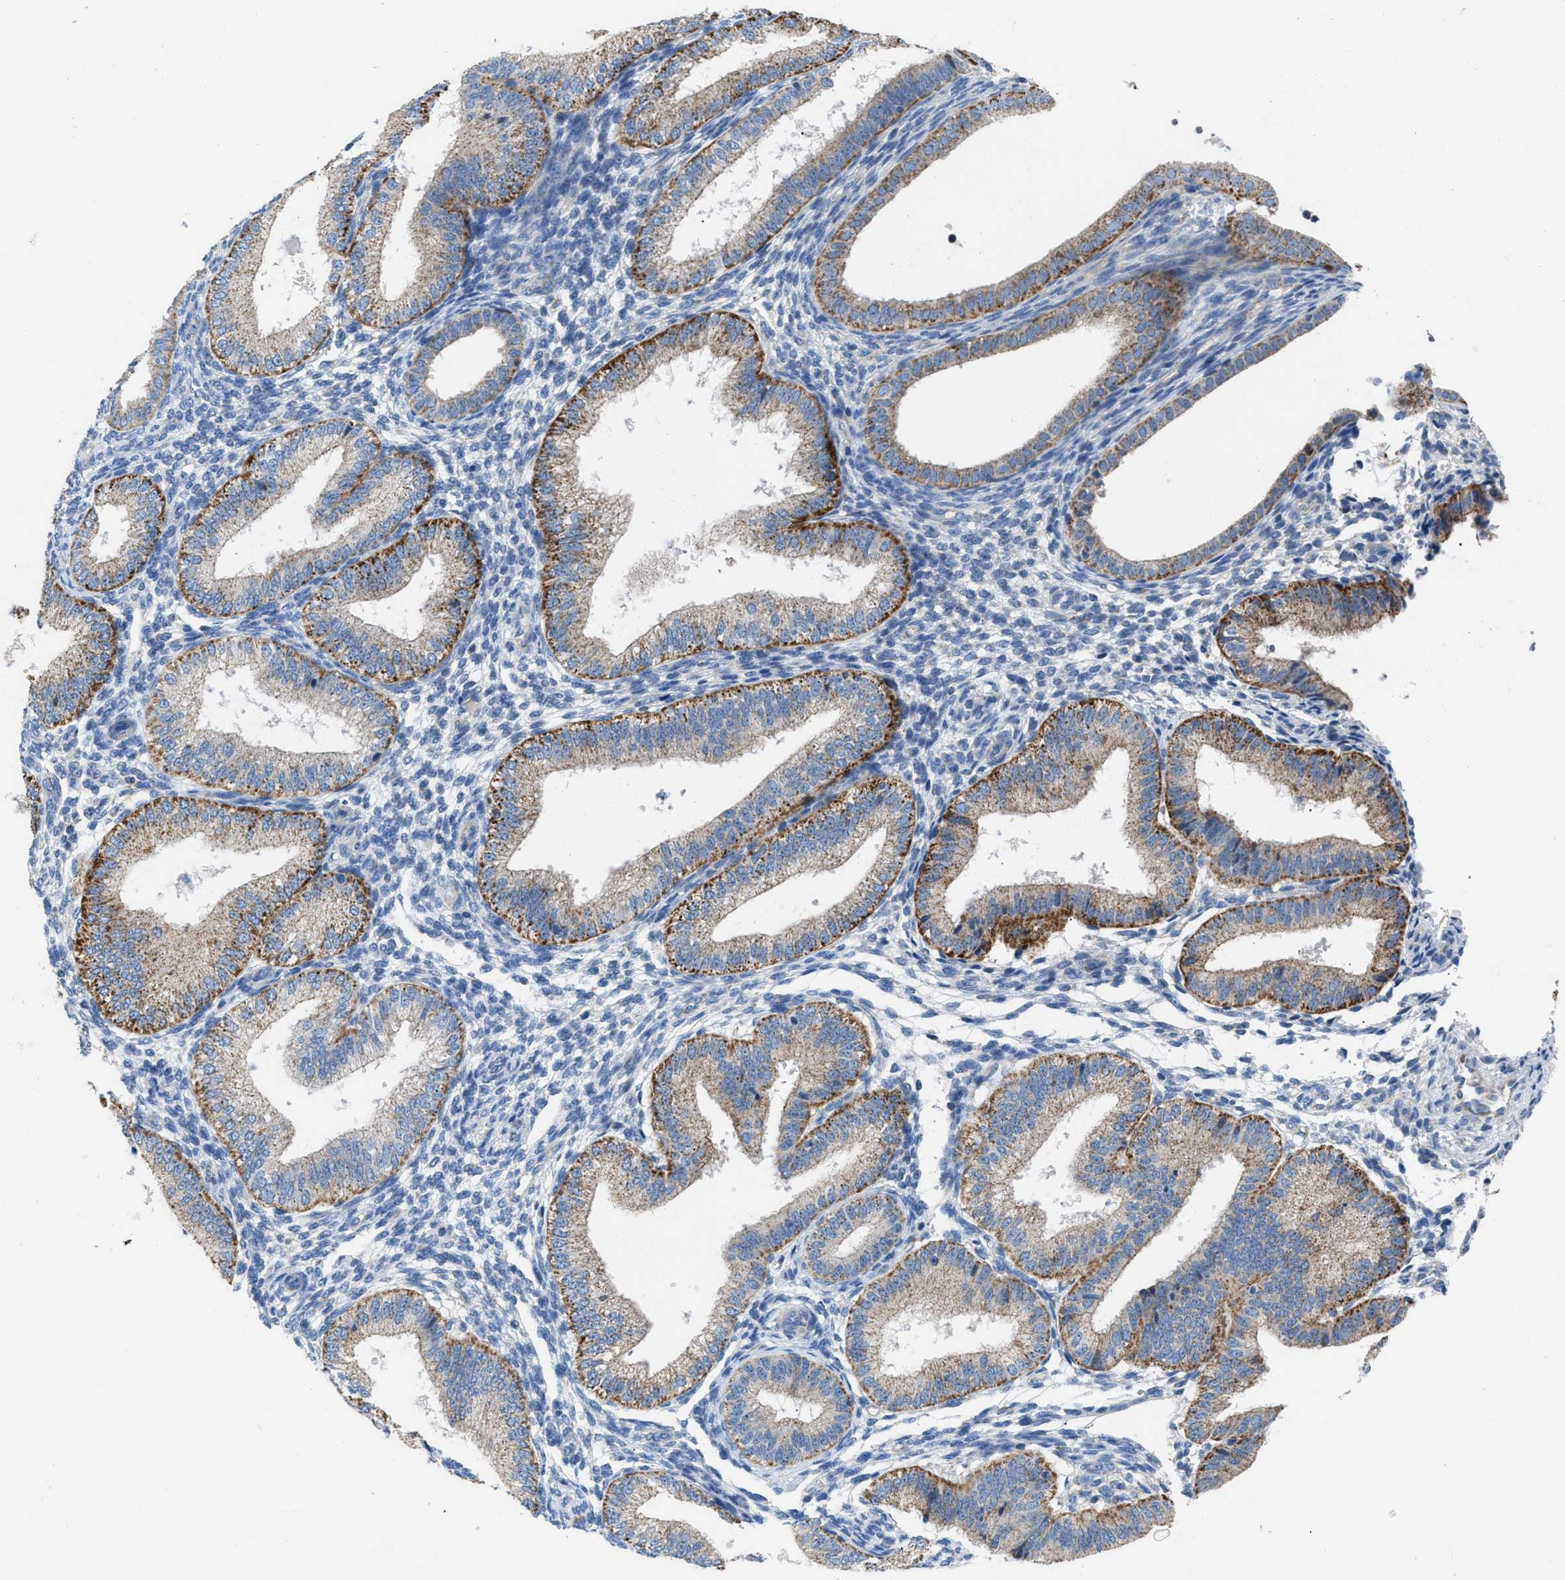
{"staining": {"intensity": "negative", "quantity": "none", "location": "none"}, "tissue": "endometrium", "cell_type": "Cells in endometrial stroma", "image_type": "normal", "snomed": [{"axis": "morphology", "description": "Normal tissue, NOS"}, {"axis": "topography", "description": "Endometrium"}], "caption": "The photomicrograph shows no staining of cells in endometrial stroma in normal endometrium.", "gene": "ILDR1", "patient": {"sex": "female", "age": 39}}